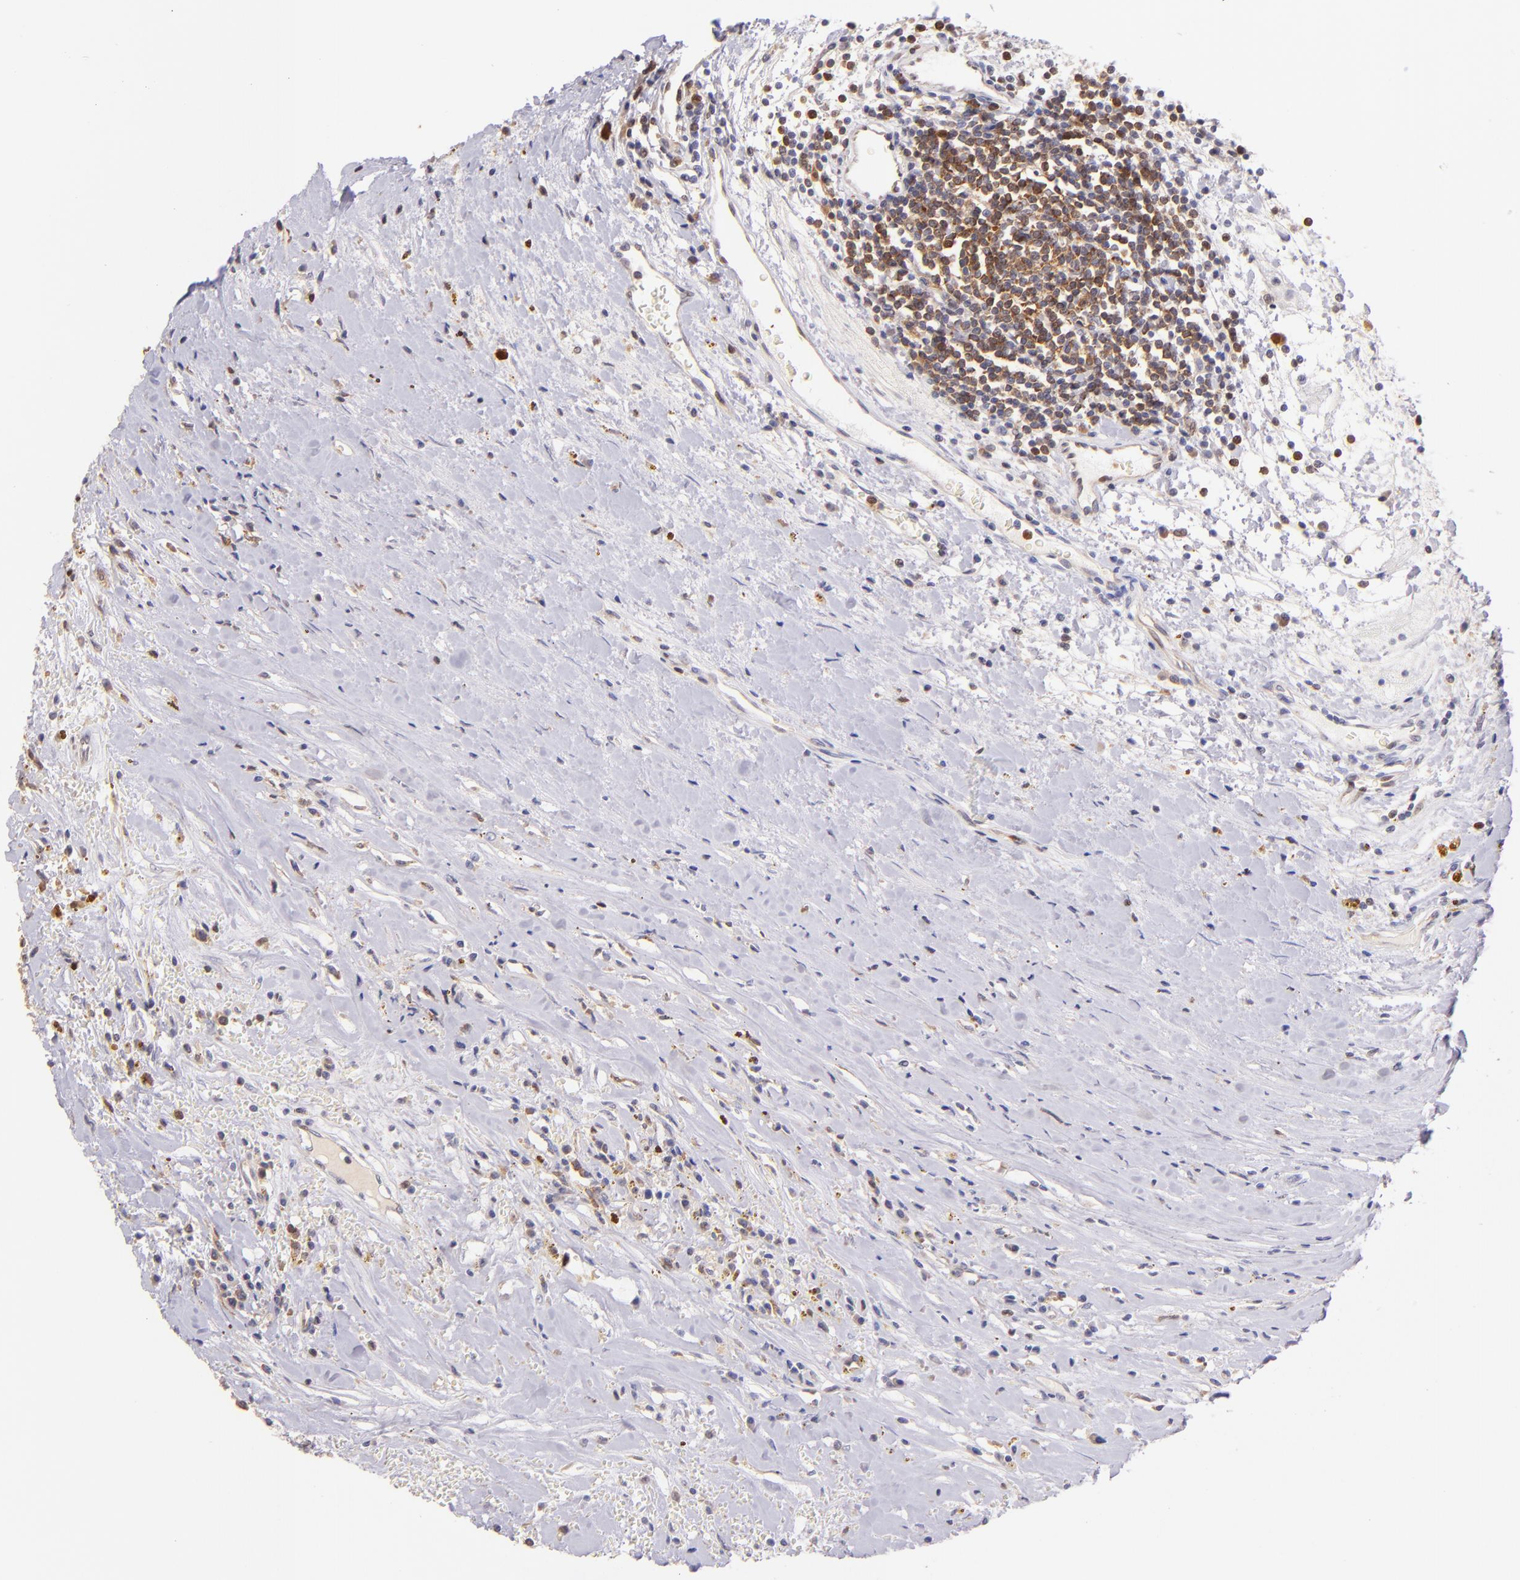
{"staining": {"intensity": "weak", "quantity": "<25%", "location": "cytoplasmic/membranous"}, "tissue": "renal cancer", "cell_type": "Tumor cells", "image_type": "cancer", "snomed": [{"axis": "morphology", "description": "Adenocarcinoma, NOS"}, {"axis": "topography", "description": "Kidney"}], "caption": "DAB (3,3'-diaminobenzidine) immunohistochemical staining of renal adenocarcinoma demonstrates no significant expression in tumor cells. (DAB IHC with hematoxylin counter stain).", "gene": "BTK", "patient": {"sex": "male", "age": 82}}